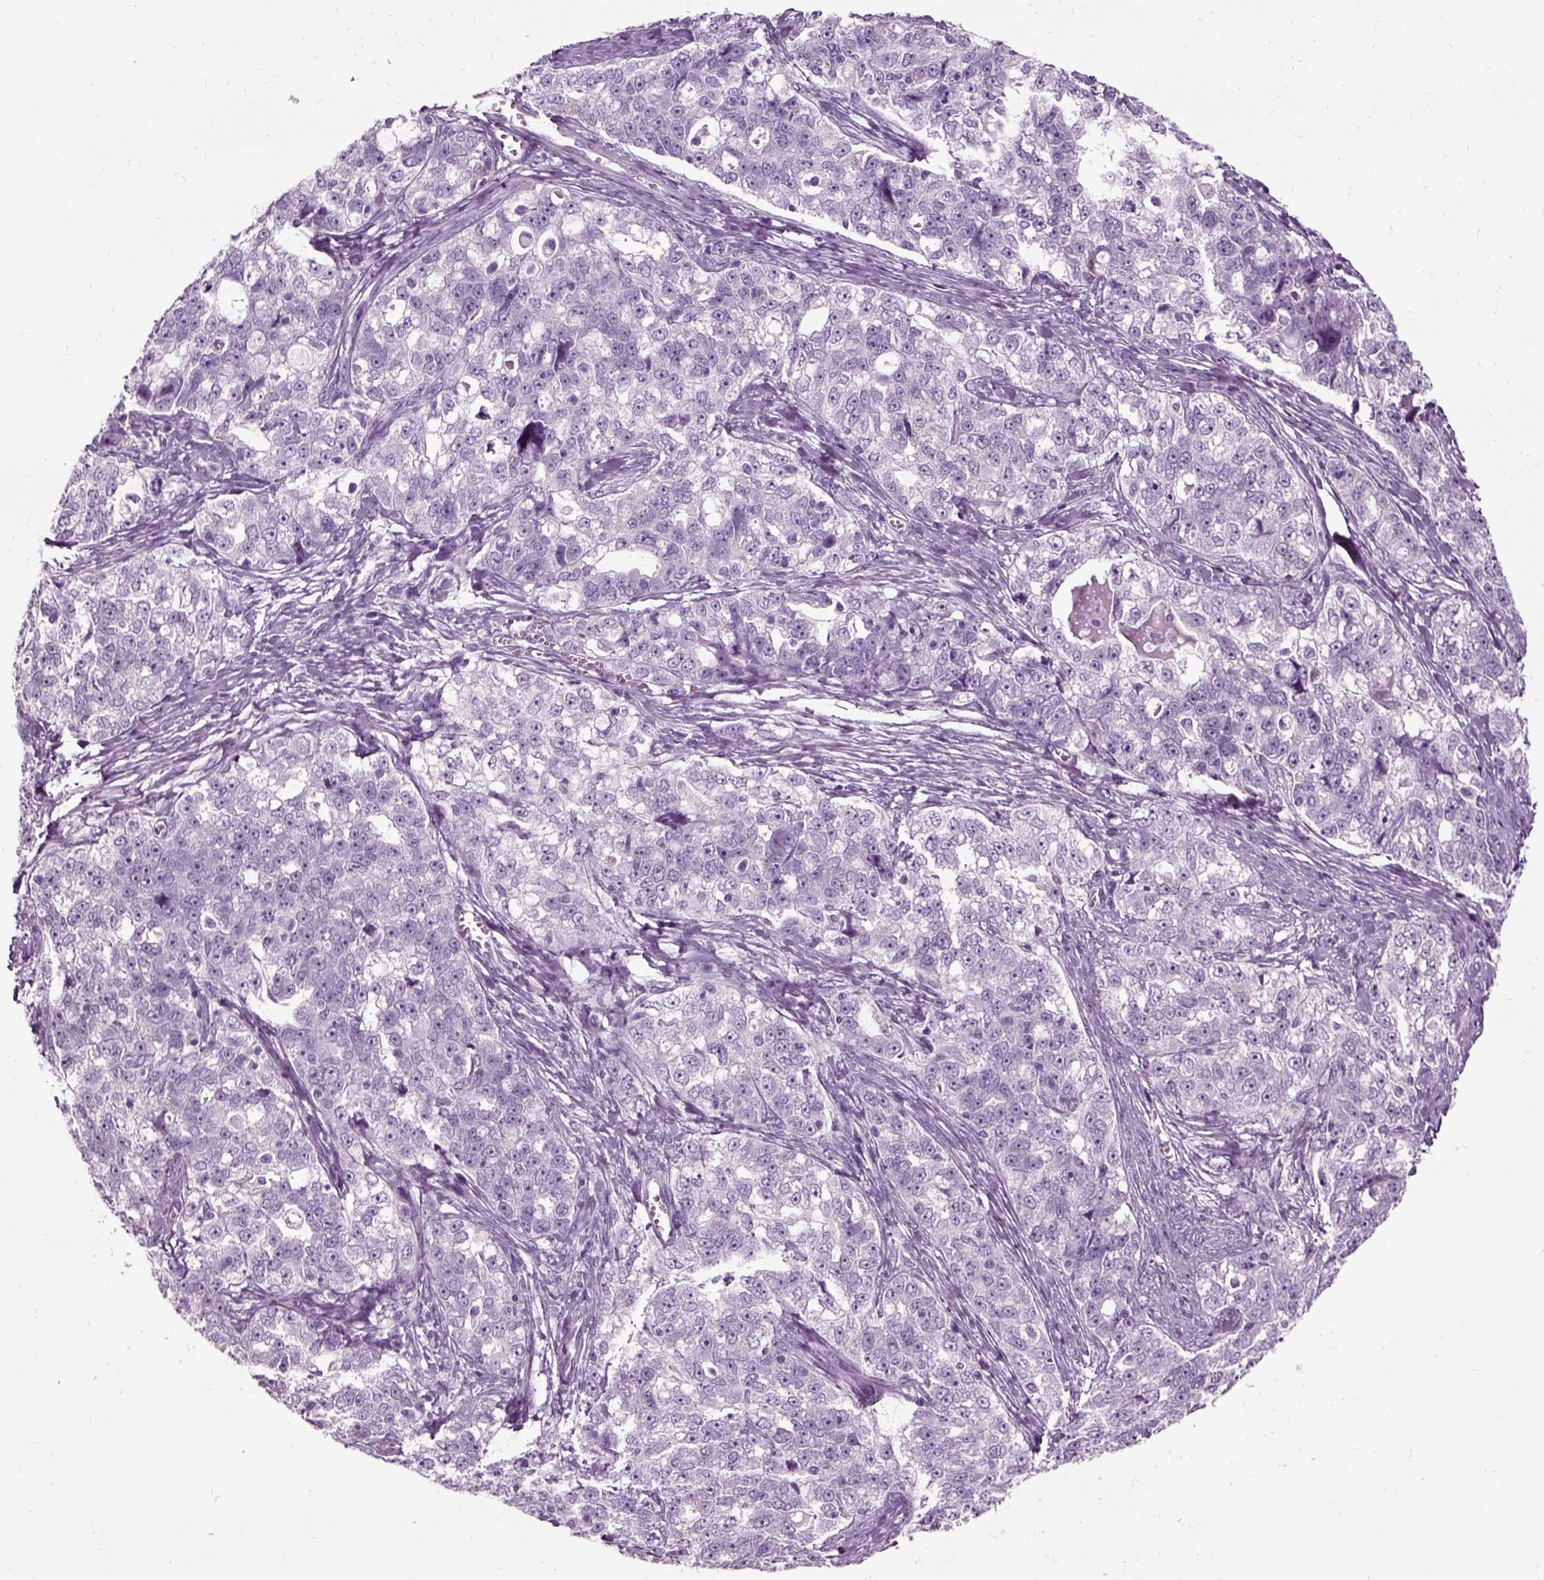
{"staining": {"intensity": "negative", "quantity": "none", "location": "none"}, "tissue": "ovarian cancer", "cell_type": "Tumor cells", "image_type": "cancer", "snomed": [{"axis": "morphology", "description": "Cystadenocarcinoma, serous, NOS"}, {"axis": "topography", "description": "Ovary"}], "caption": "Immunohistochemistry of ovarian cancer (serous cystadenocarcinoma) exhibits no staining in tumor cells.", "gene": "CRABP1", "patient": {"sex": "female", "age": 51}}